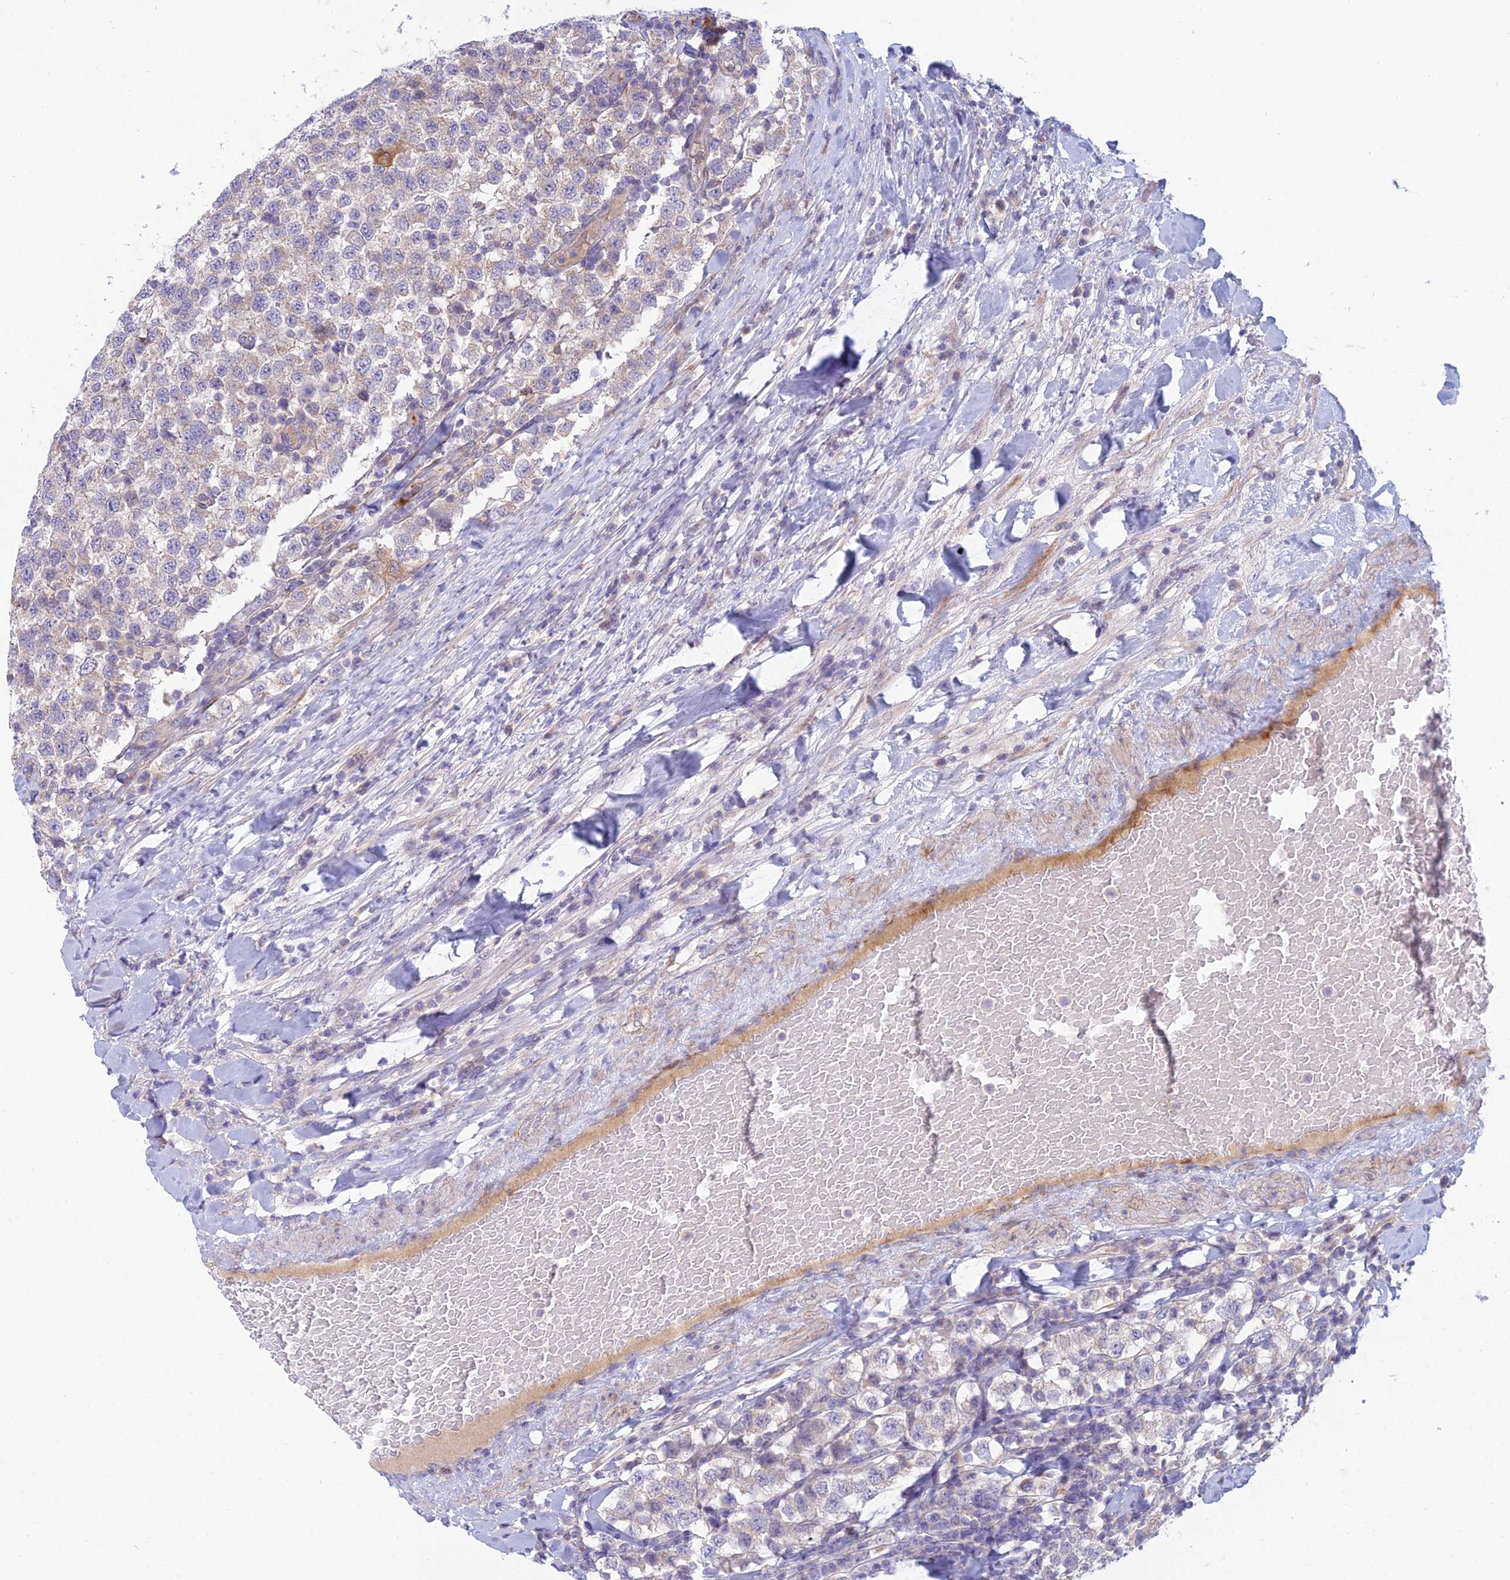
{"staining": {"intensity": "negative", "quantity": "none", "location": "none"}, "tissue": "testis cancer", "cell_type": "Tumor cells", "image_type": "cancer", "snomed": [{"axis": "morphology", "description": "Seminoma, NOS"}, {"axis": "topography", "description": "Testis"}], "caption": "Micrograph shows no significant protein positivity in tumor cells of testis cancer. The staining was performed using DAB (3,3'-diaminobenzidine) to visualize the protein expression in brown, while the nuclei were stained in blue with hematoxylin (Magnification: 20x).", "gene": "DUS2", "patient": {"sex": "male", "age": 34}}